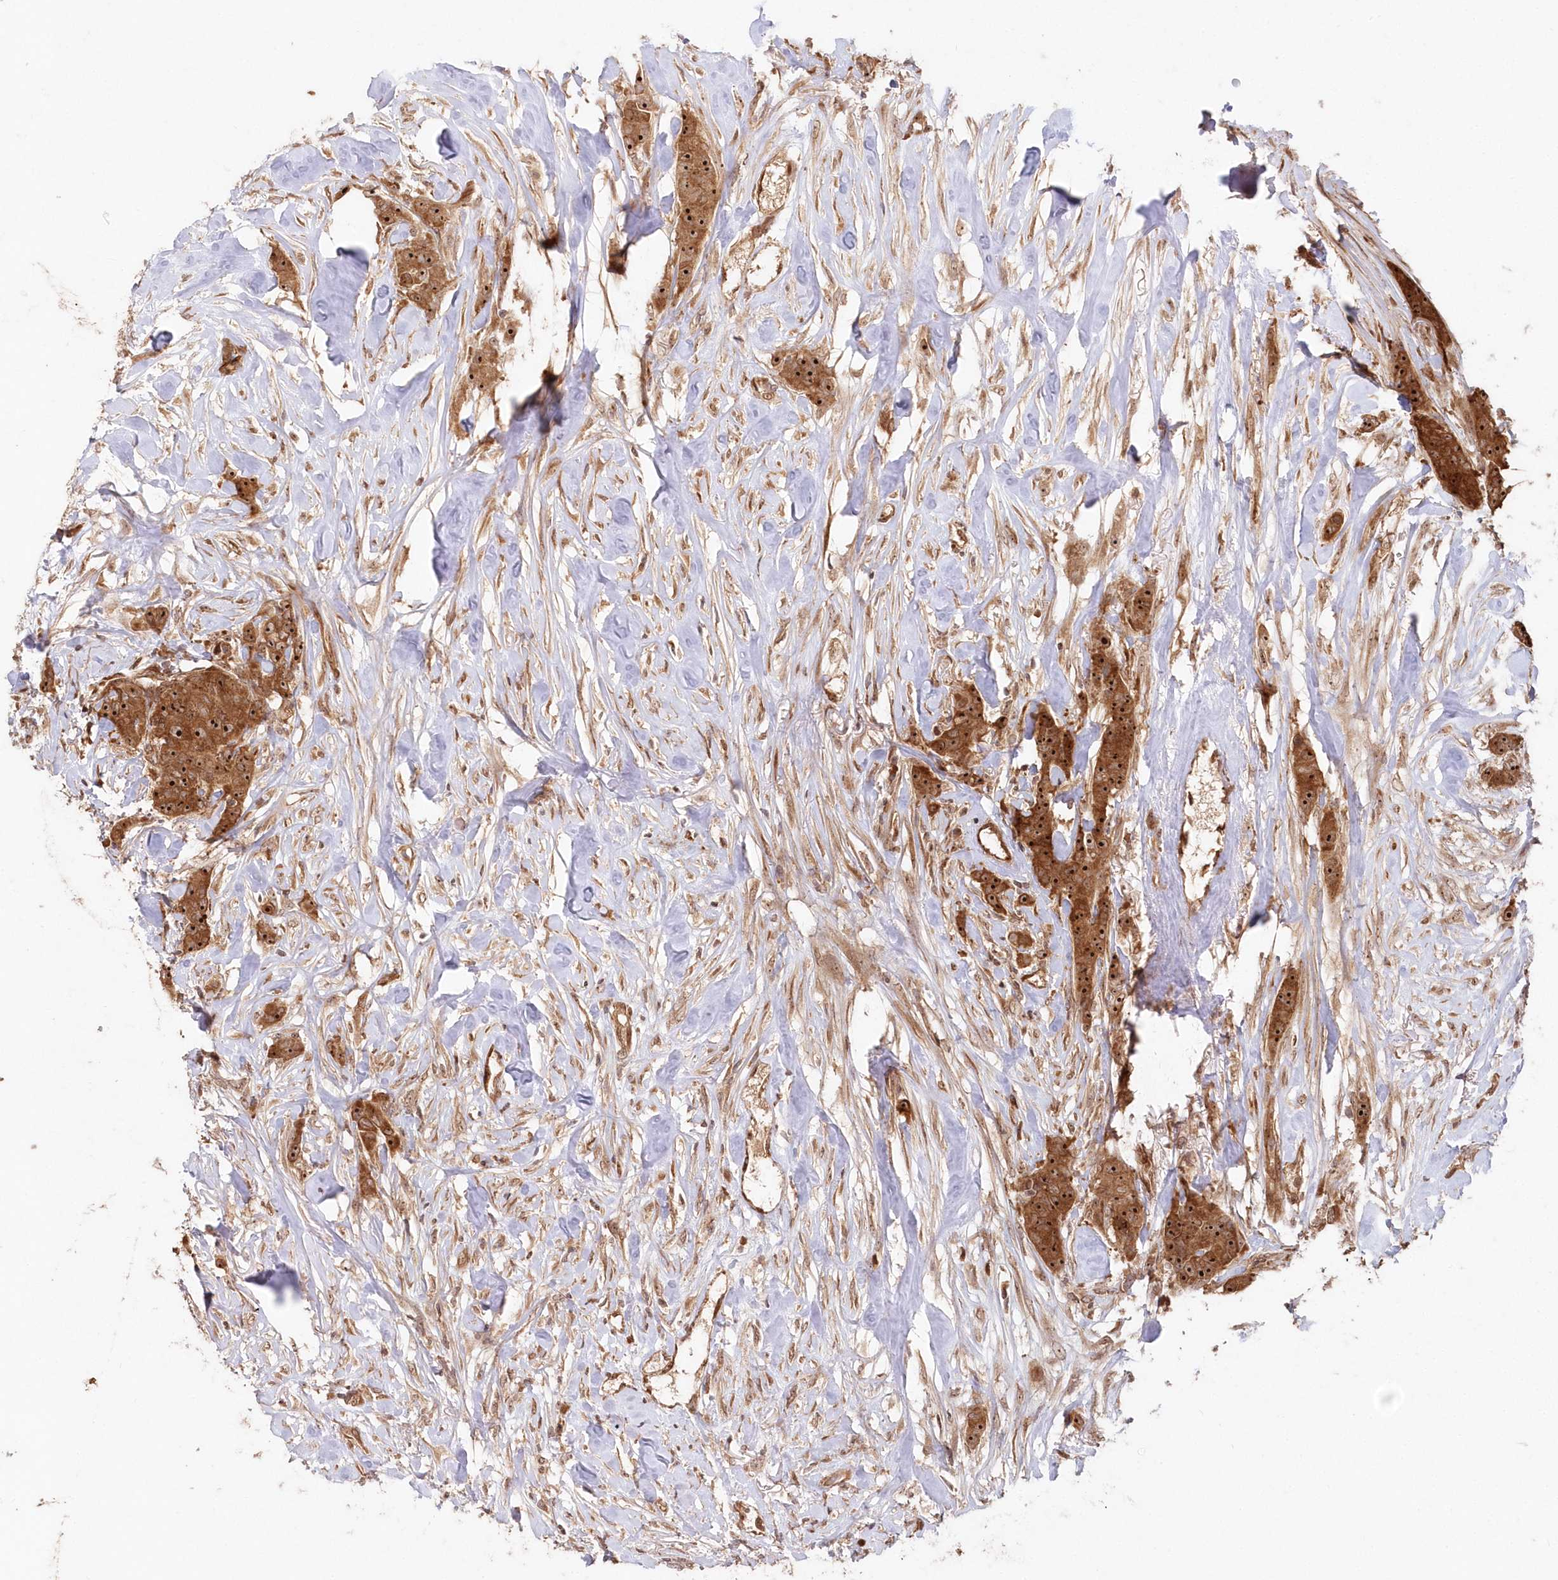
{"staining": {"intensity": "moderate", "quantity": ">75%", "location": "cytoplasmic/membranous,nuclear"}, "tissue": "breast cancer", "cell_type": "Tumor cells", "image_type": "cancer", "snomed": [{"axis": "morphology", "description": "Duct carcinoma"}, {"axis": "topography", "description": "Breast"}], "caption": "IHC micrograph of human breast cancer (infiltrating ductal carcinoma) stained for a protein (brown), which demonstrates medium levels of moderate cytoplasmic/membranous and nuclear positivity in about >75% of tumor cells.", "gene": "SERINC1", "patient": {"sex": "female", "age": 40}}